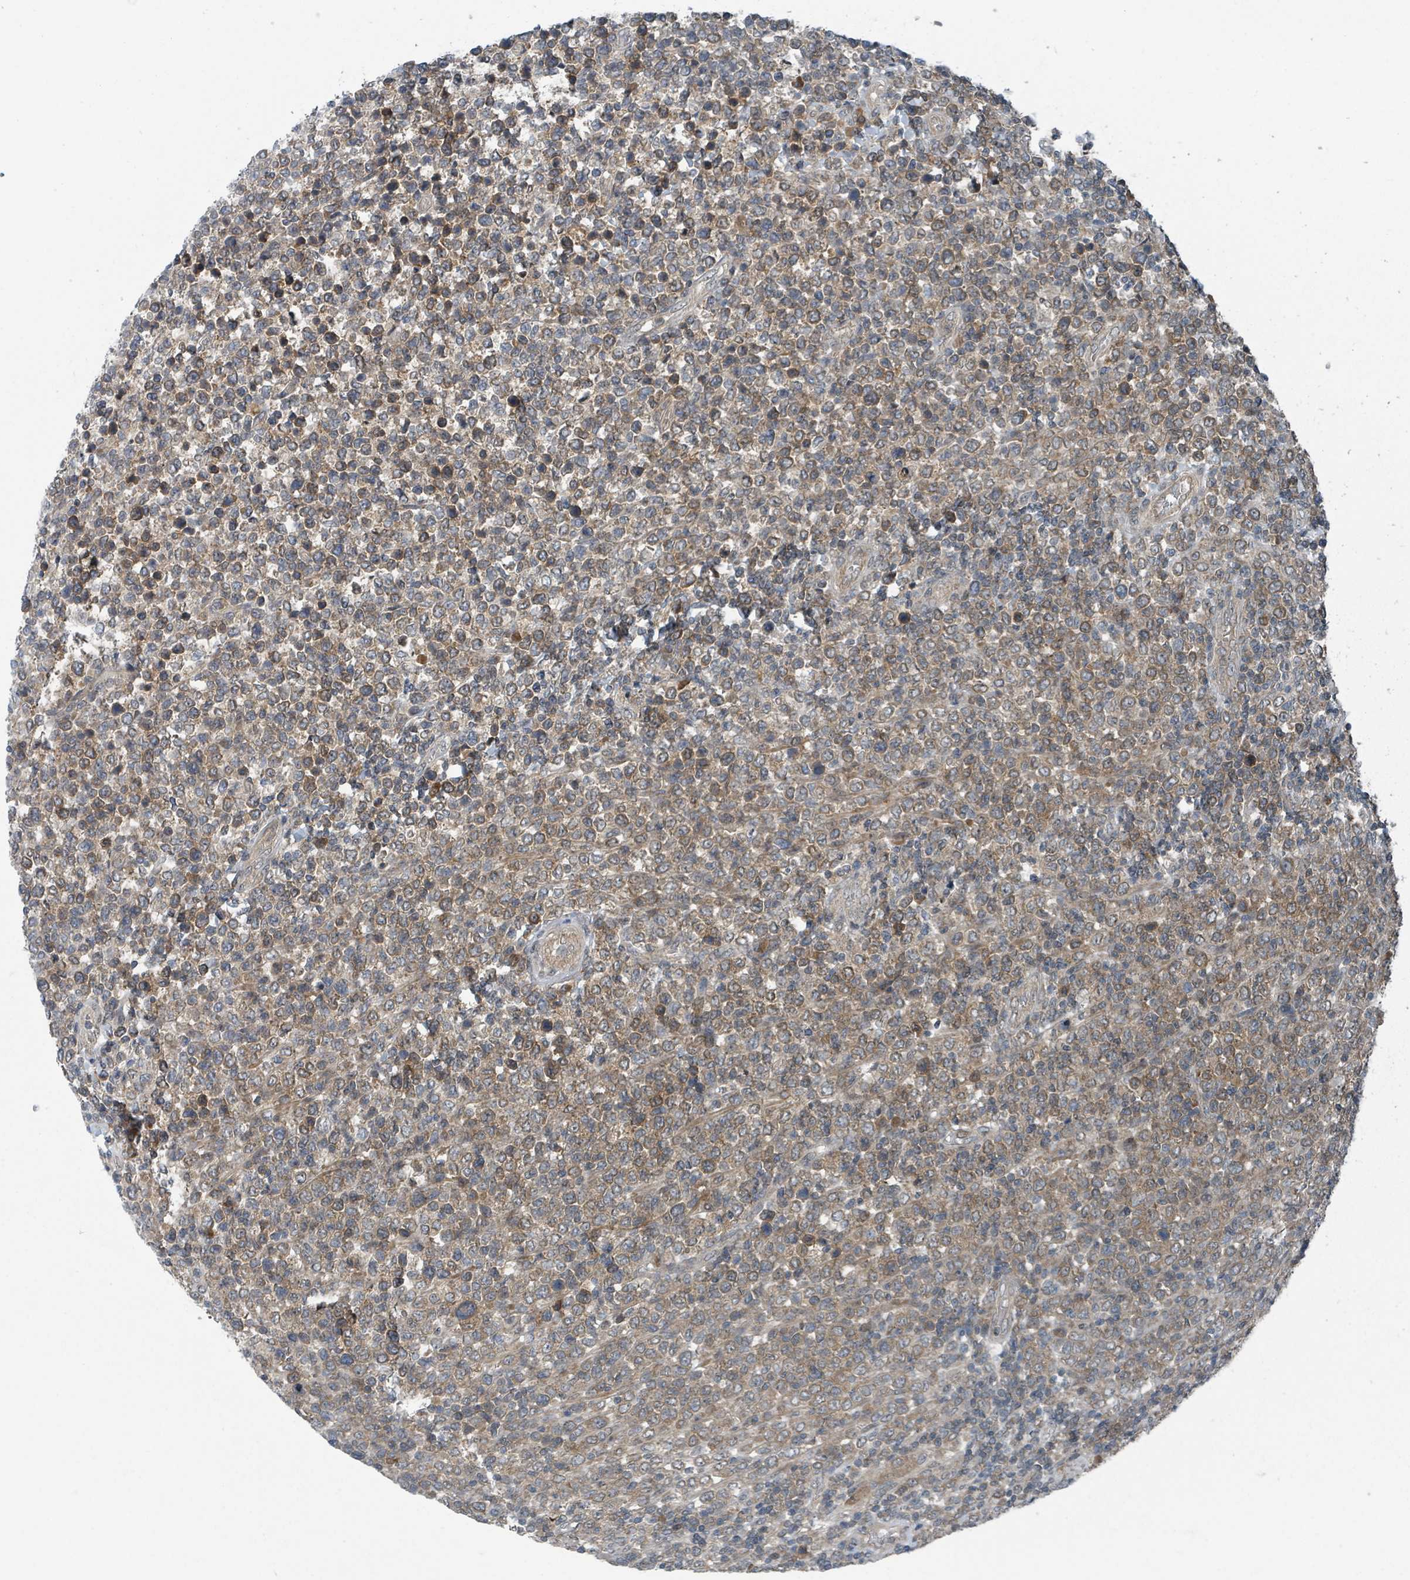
{"staining": {"intensity": "weak", "quantity": ">75%", "location": "cytoplasmic/membranous,nuclear"}, "tissue": "lymphoma", "cell_type": "Tumor cells", "image_type": "cancer", "snomed": [{"axis": "morphology", "description": "Malignant lymphoma, non-Hodgkin's type, High grade"}, {"axis": "topography", "description": "Soft tissue"}], "caption": "Protein staining of malignant lymphoma, non-Hodgkin's type (high-grade) tissue reveals weak cytoplasmic/membranous and nuclear staining in about >75% of tumor cells.", "gene": "GOLGA7", "patient": {"sex": "female", "age": 56}}